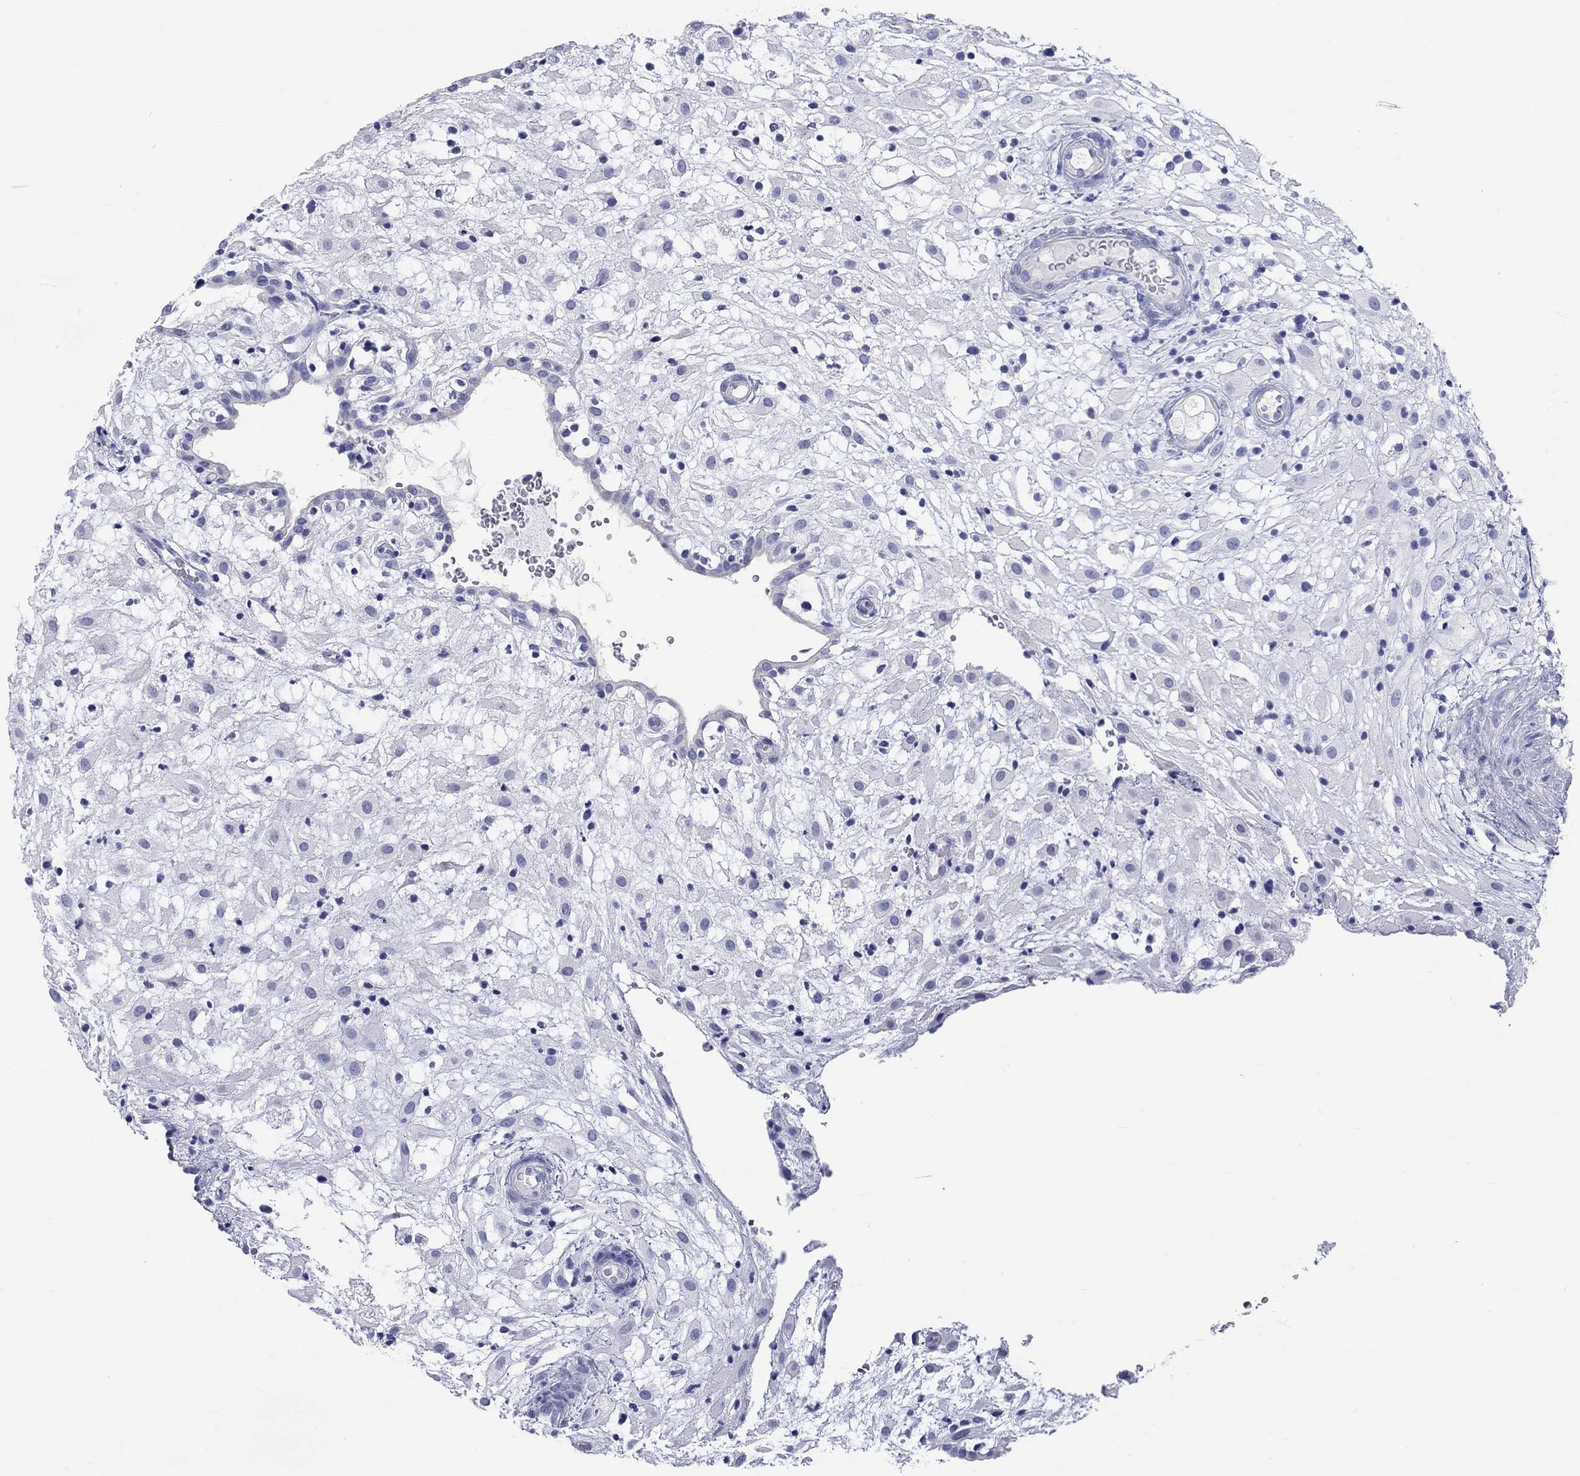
{"staining": {"intensity": "negative", "quantity": "none", "location": "none"}, "tissue": "placenta", "cell_type": "Decidual cells", "image_type": "normal", "snomed": [{"axis": "morphology", "description": "Normal tissue, NOS"}, {"axis": "topography", "description": "Placenta"}], "caption": "Immunohistochemical staining of normal human placenta reveals no significant expression in decidual cells. (Immunohistochemistry (ihc), brightfield microscopy, high magnification).", "gene": "SPATA9", "patient": {"sex": "female", "age": 24}}